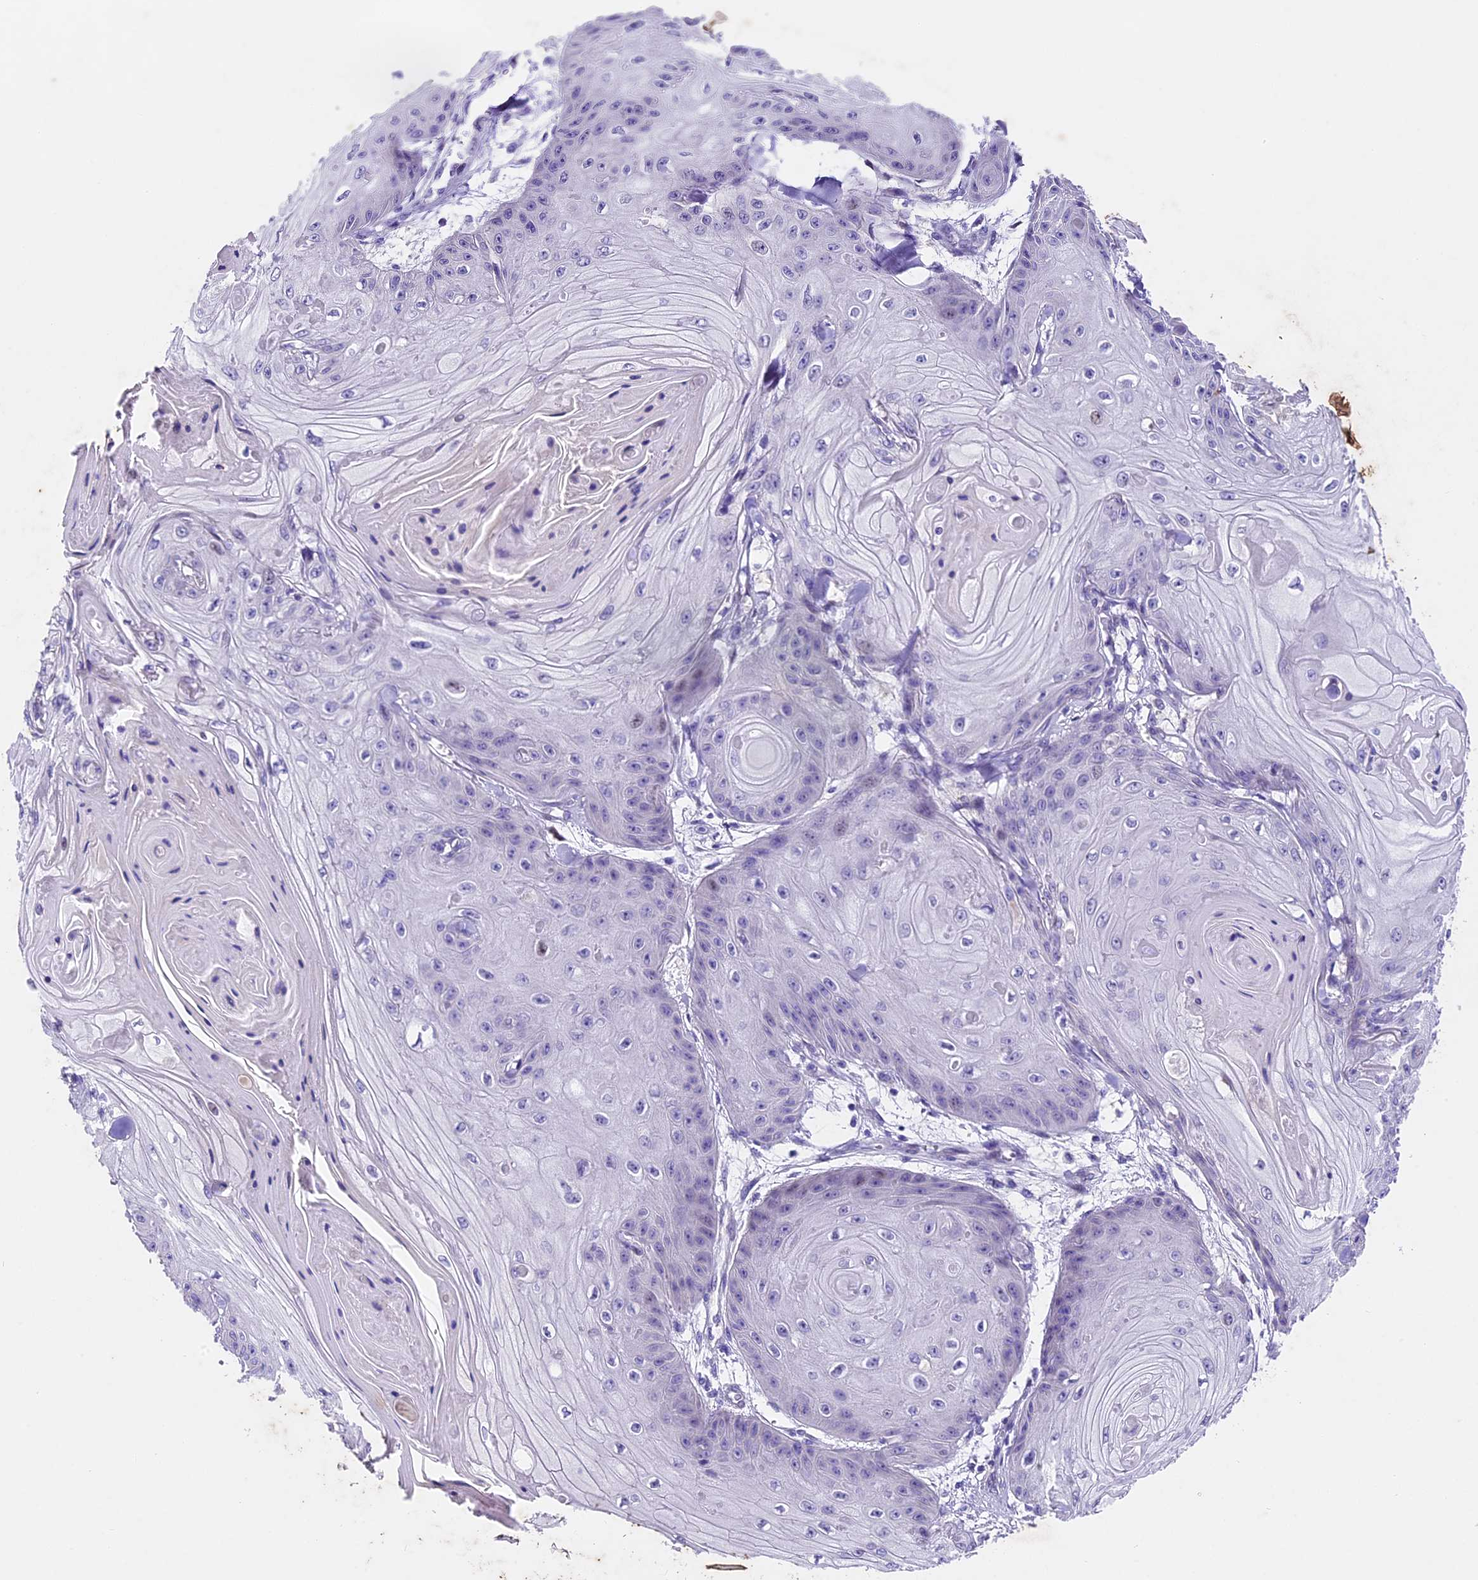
{"staining": {"intensity": "negative", "quantity": "none", "location": "none"}, "tissue": "skin cancer", "cell_type": "Tumor cells", "image_type": "cancer", "snomed": [{"axis": "morphology", "description": "Squamous cell carcinoma, NOS"}, {"axis": "topography", "description": "Skin"}], "caption": "Protein analysis of skin squamous cell carcinoma demonstrates no significant positivity in tumor cells.", "gene": "IFT140", "patient": {"sex": "male", "age": 74}}